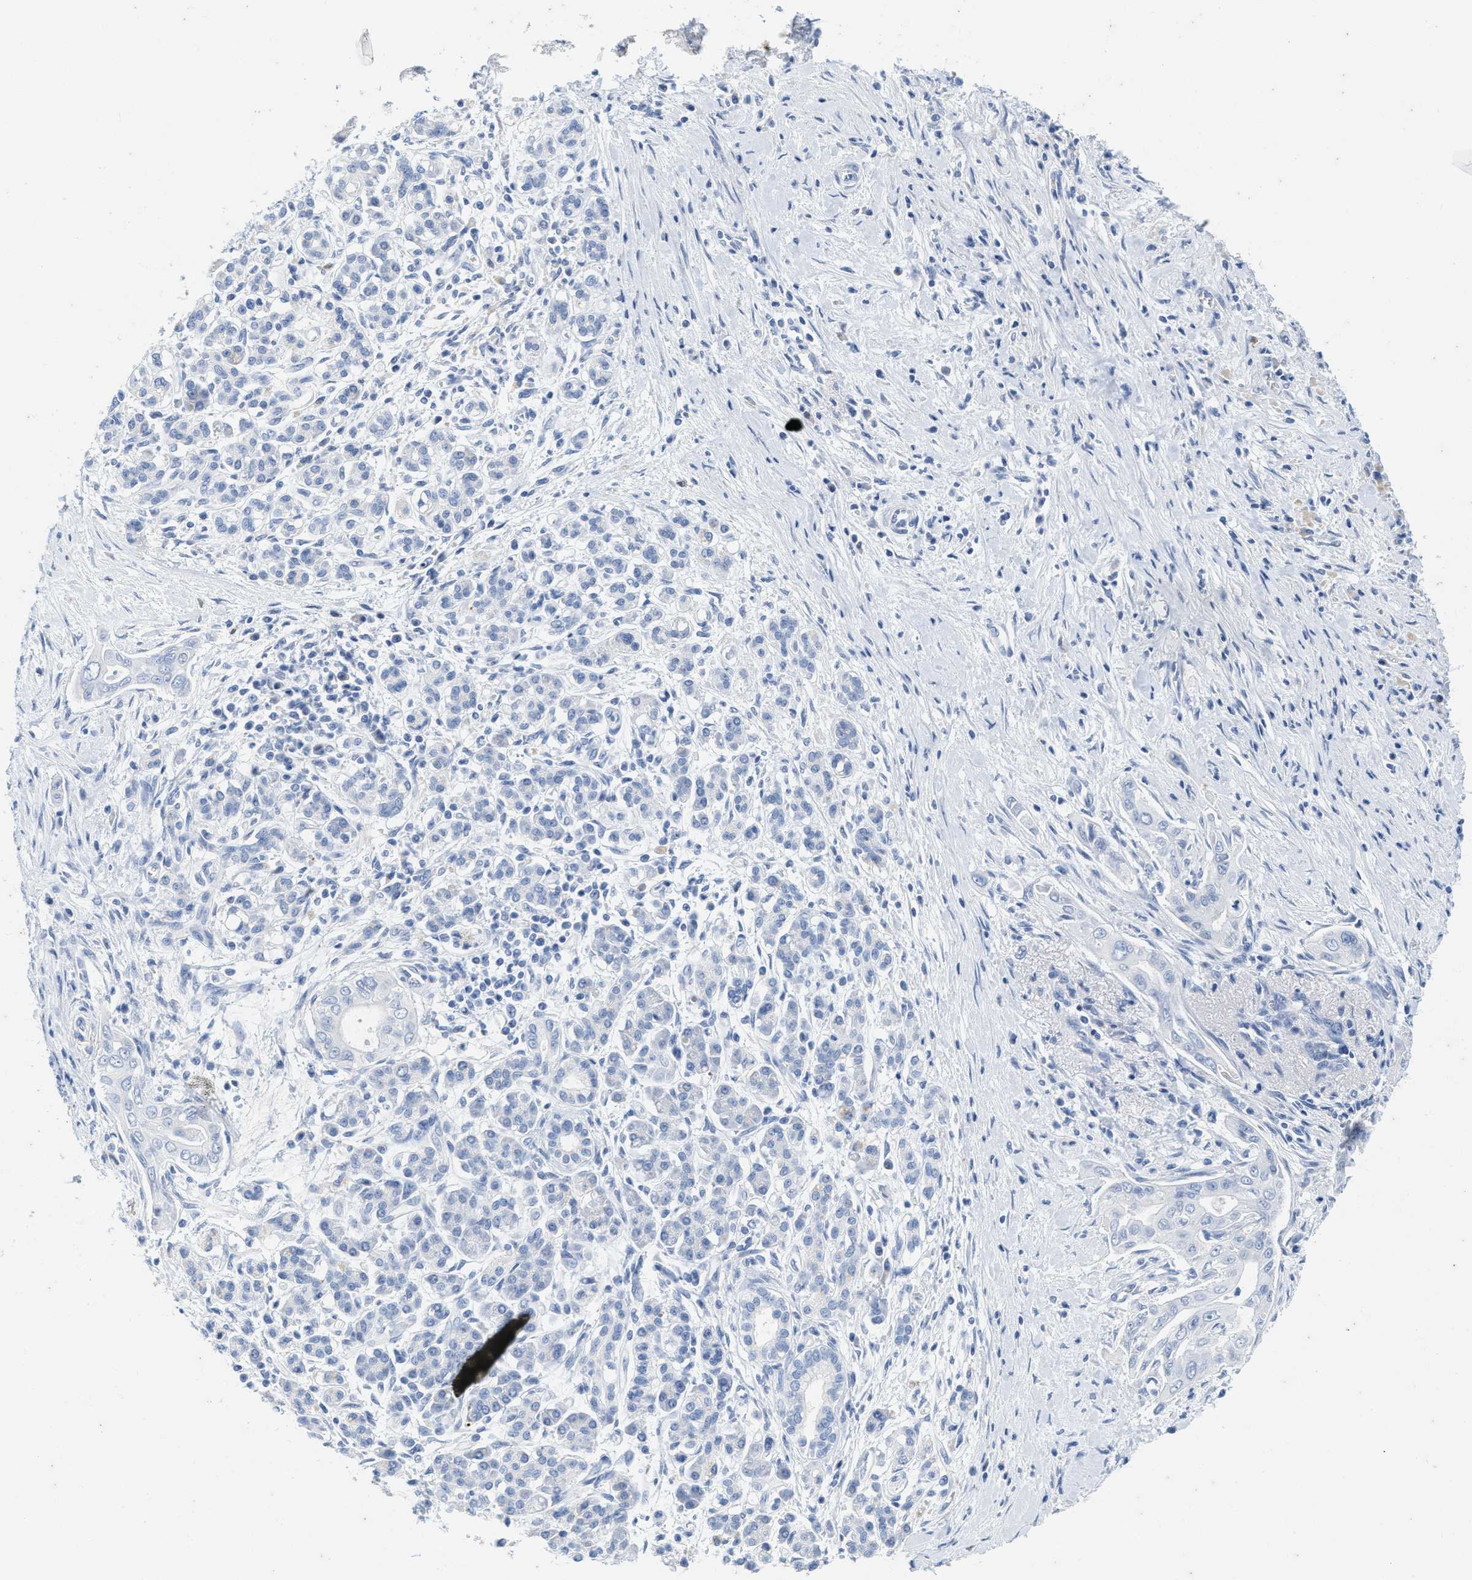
{"staining": {"intensity": "negative", "quantity": "none", "location": "none"}, "tissue": "pancreatic cancer", "cell_type": "Tumor cells", "image_type": "cancer", "snomed": [{"axis": "morphology", "description": "Adenocarcinoma, NOS"}, {"axis": "topography", "description": "Pancreas"}], "caption": "Immunohistochemistry (IHC) image of human pancreatic adenocarcinoma stained for a protein (brown), which shows no expression in tumor cells.", "gene": "ABCB11", "patient": {"sex": "male", "age": 58}}